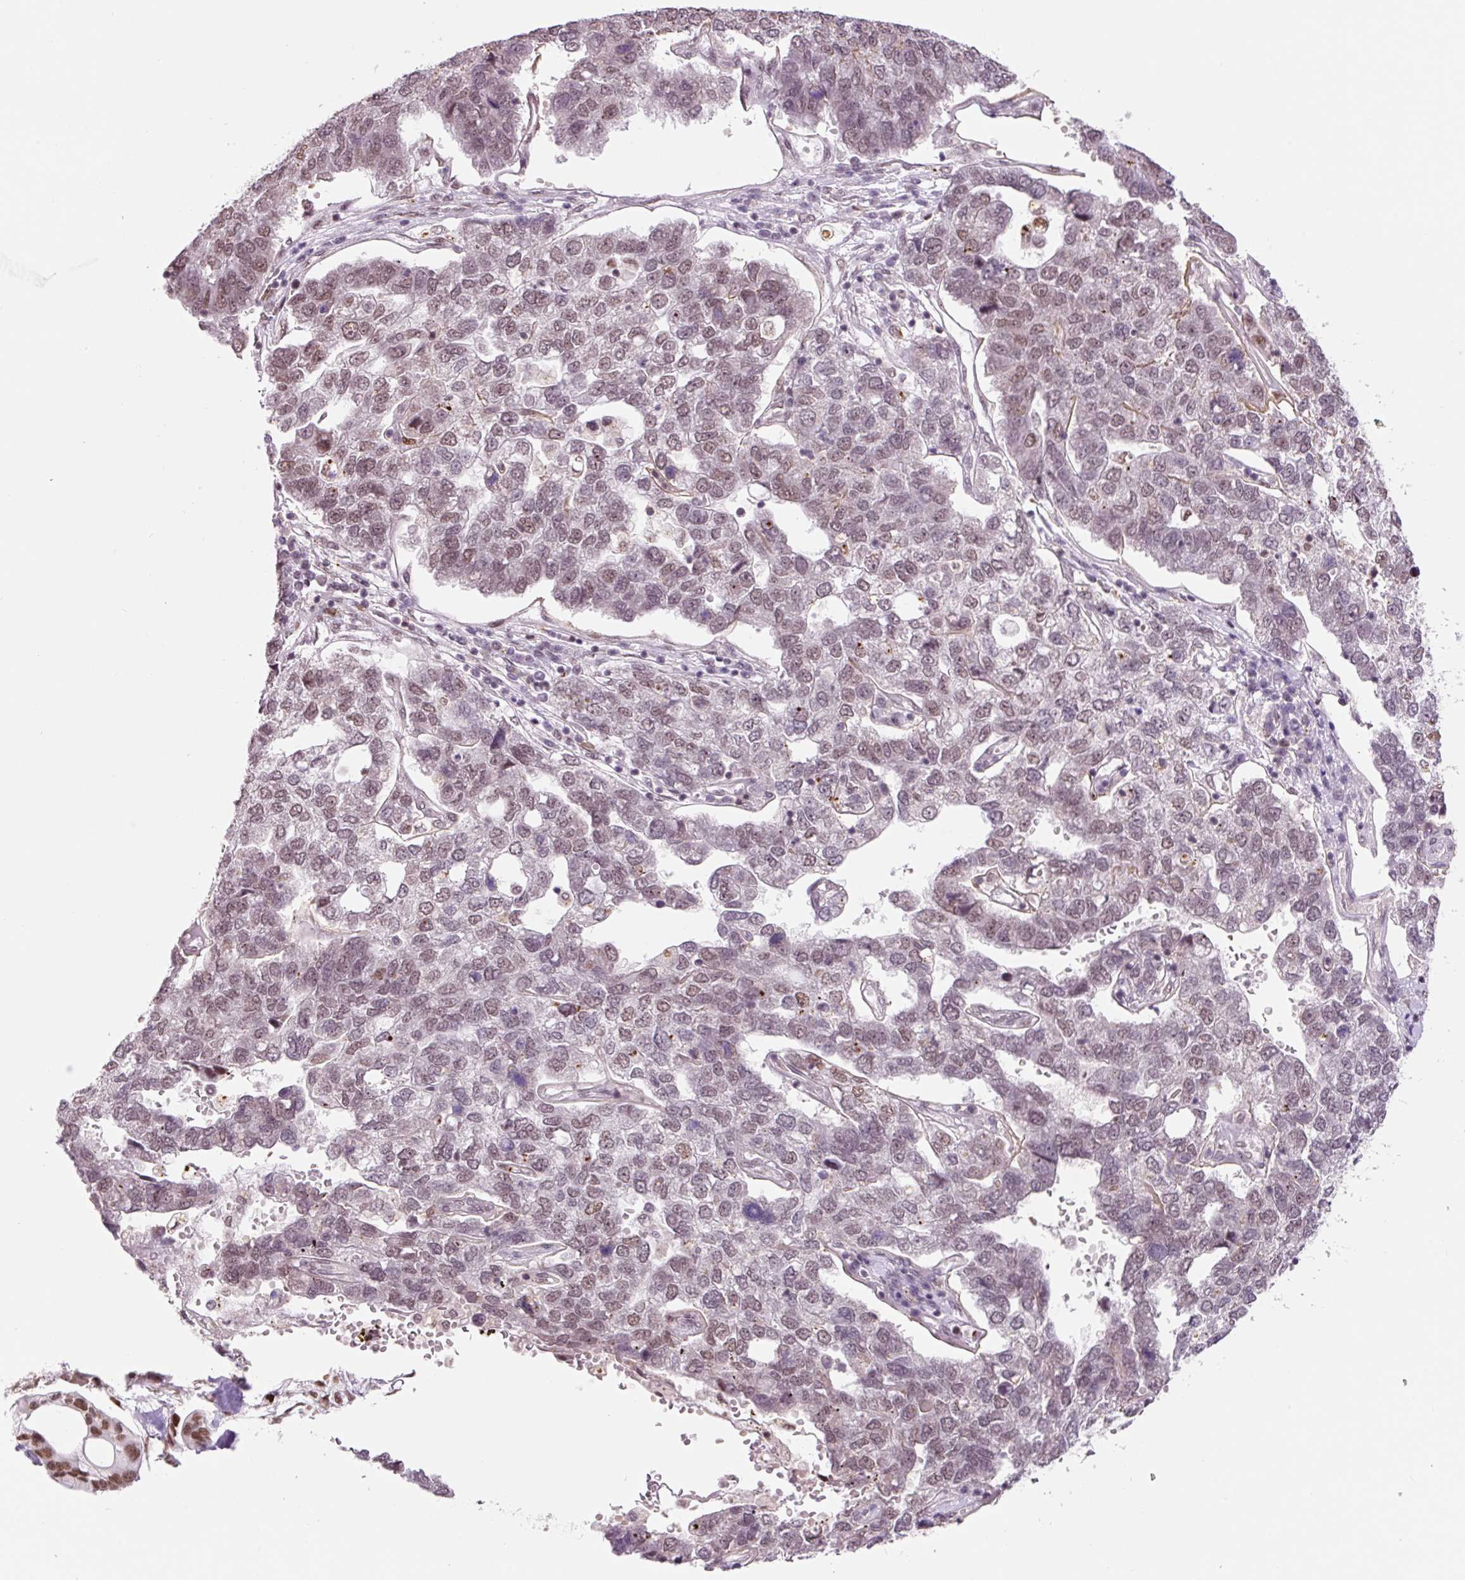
{"staining": {"intensity": "weak", "quantity": ">75%", "location": "nuclear"}, "tissue": "pancreatic cancer", "cell_type": "Tumor cells", "image_type": "cancer", "snomed": [{"axis": "morphology", "description": "Adenocarcinoma, NOS"}, {"axis": "topography", "description": "Pancreas"}], "caption": "DAB (3,3'-diaminobenzidine) immunohistochemical staining of human pancreatic cancer (adenocarcinoma) shows weak nuclear protein expression in approximately >75% of tumor cells. (DAB = brown stain, brightfield microscopy at high magnification).", "gene": "CCNL2", "patient": {"sex": "female", "age": 61}}